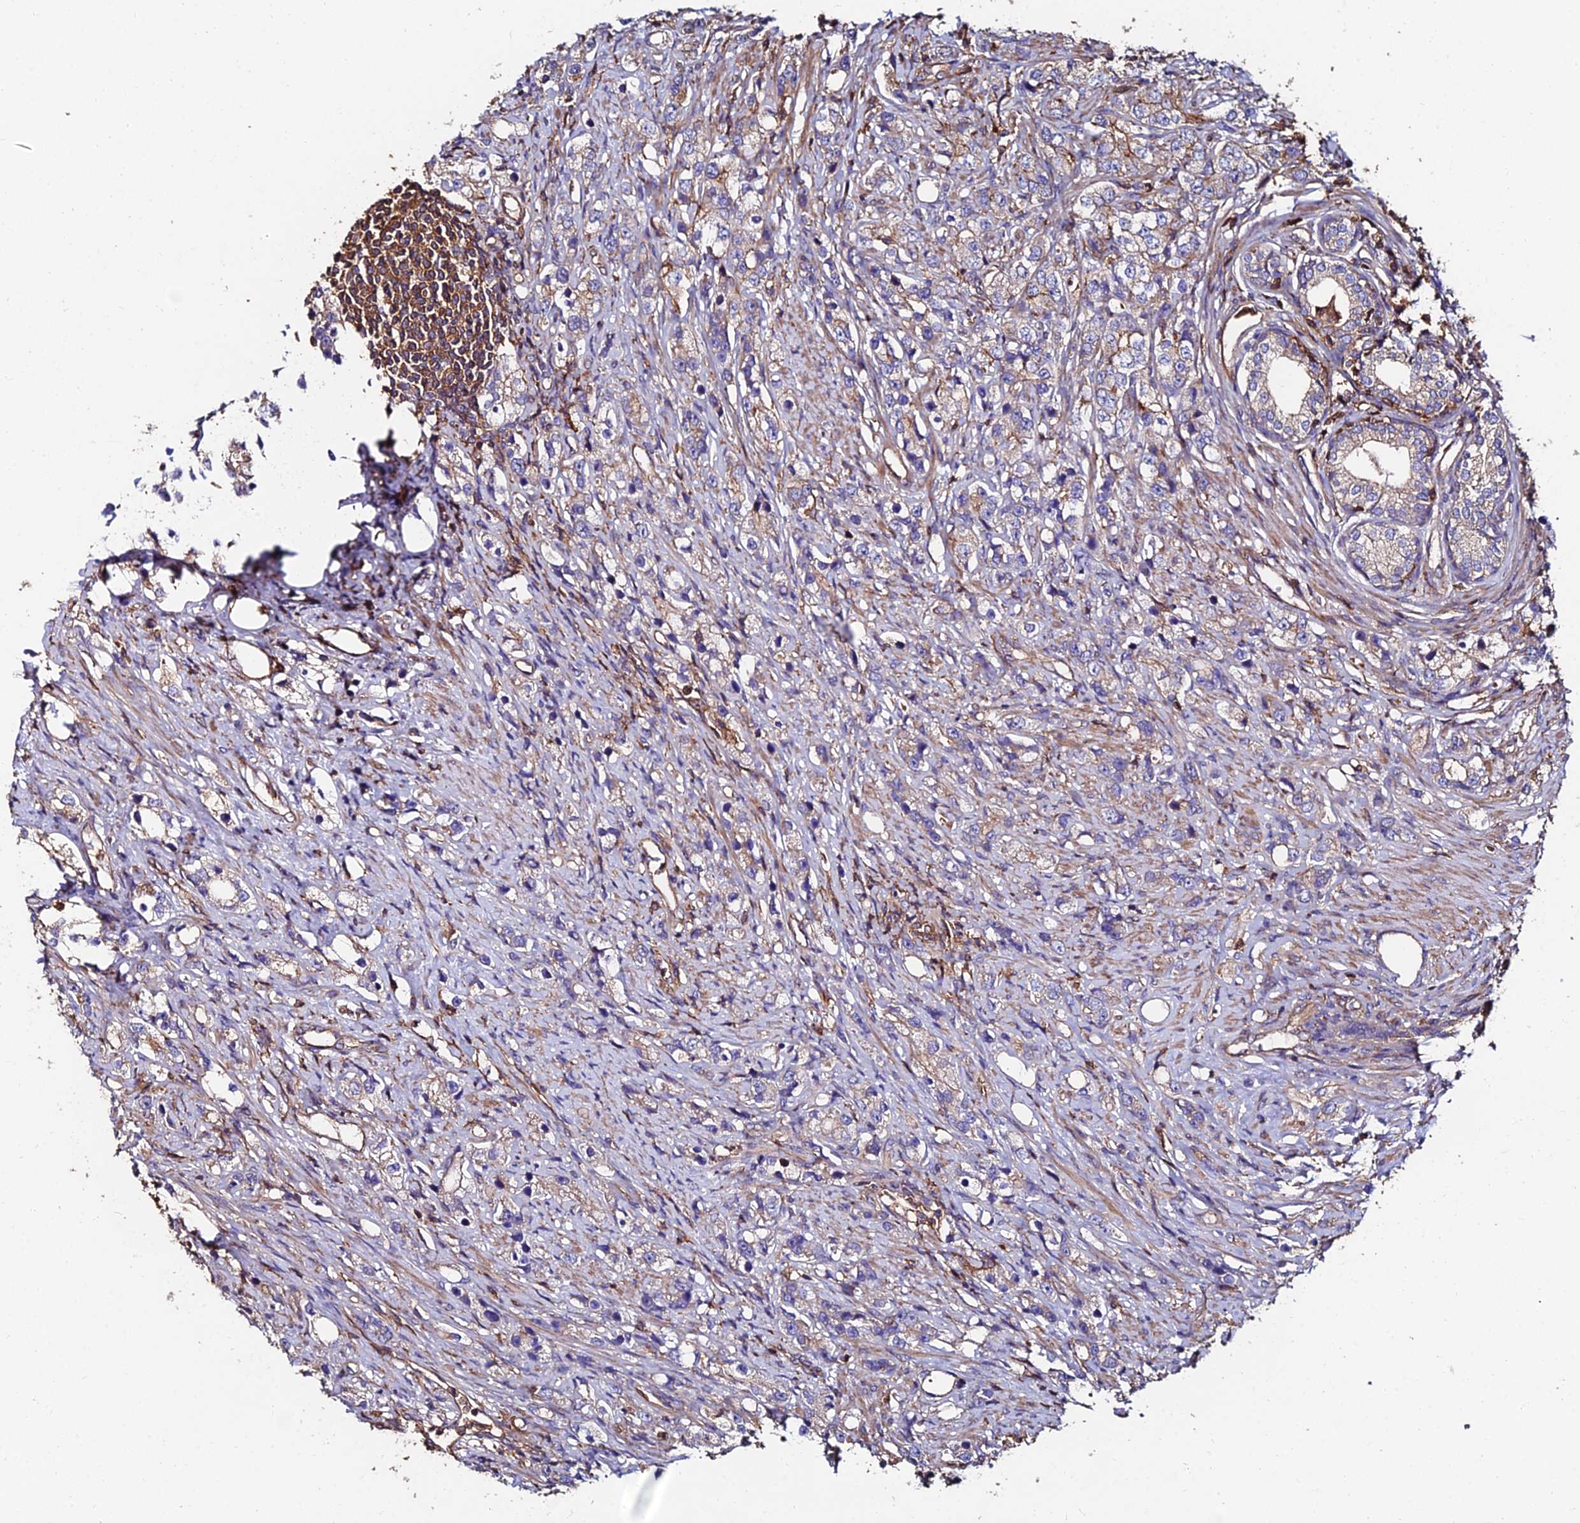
{"staining": {"intensity": "weak", "quantity": "<25%", "location": "cytoplasmic/membranous"}, "tissue": "prostate cancer", "cell_type": "Tumor cells", "image_type": "cancer", "snomed": [{"axis": "morphology", "description": "Adenocarcinoma, High grade"}, {"axis": "topography", "description": "Prostate"}], "caption": "The IHC micrograph has no significant expression in tumor cells of high-grade adenocarcinoma (prostate) tissue.", "gene": "EXT1", "patient": {"sex": "male", "age": 63}}